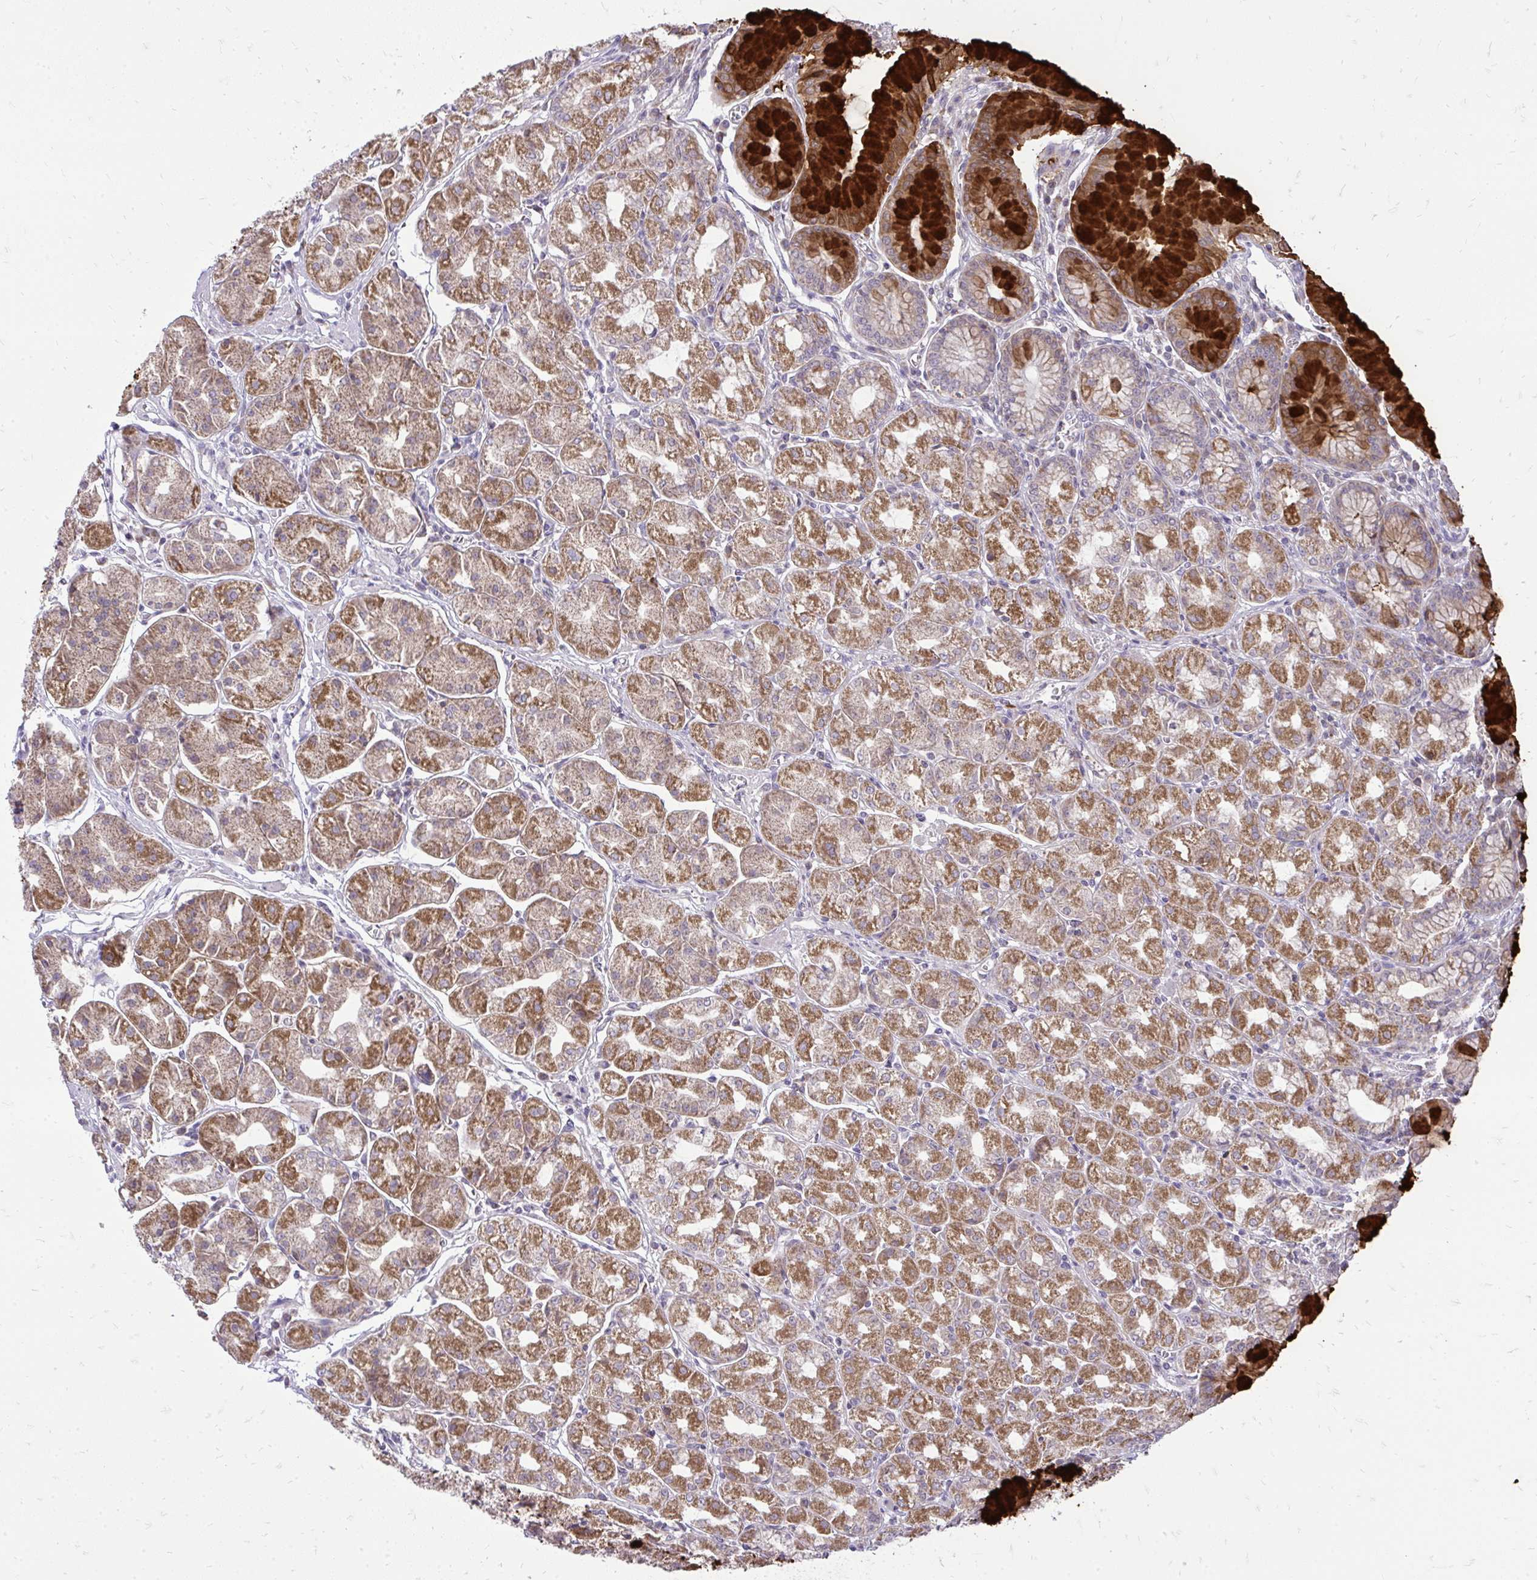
{"staining": {"intensity": "strong", "quantity": ">75%", "location": "cytoplasmic/membranous"}, "tissue": "stomach", "cell_type": "Glandular cells", "image_type": "normal", "snomed": [{"axis": "morphology", "description": "Normal tissue, NOS"}, {"axis": "topography", "description": "Stomach"}], "caption": "Stomach stained with immunohistochemistry reveals strong cytoplasmic/membranous positivity in approximately >75% of glandular cells.", "gene": "SPTBN2", "patient": {"sex": "male", "age": 55}}